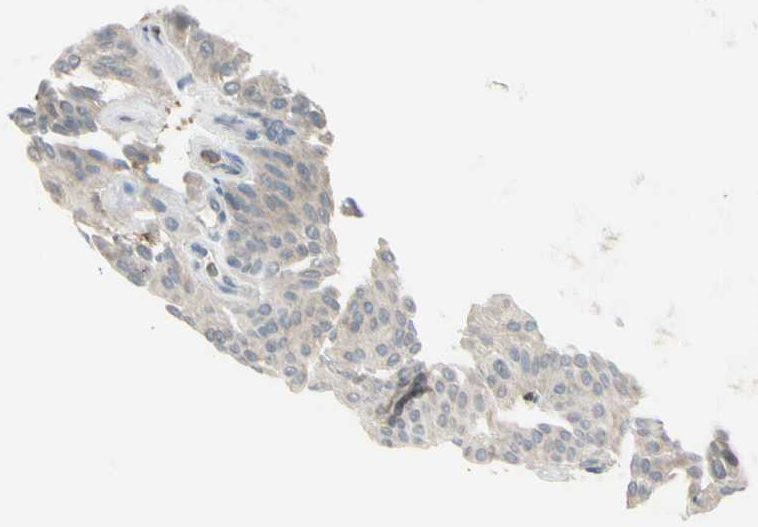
{"staining": {"intensity": "moderate", "quantity": ">75%", "location": "cytoplasmic/membranous"}, "tissue": "urothelial cancer", "cell_type": "Tumor cells", "image_type": "cancer", "snomed": [{"axis": "morphology", "description": "Urothelial carcinoma, Low grade"}, {"axis": "topography", "description": "Urinary bladder"}], "caption": "This photomicrograph exhibits urothelial cancer stained with immunohistochemistry to label a protein in brown. The cytoplasmic/membranous of tumor cells show moderate positivity for the protein. Nuclei are counter-stained blue.", "gene": "CYRIB", "patient": {"sex": "female", "age": 60}}